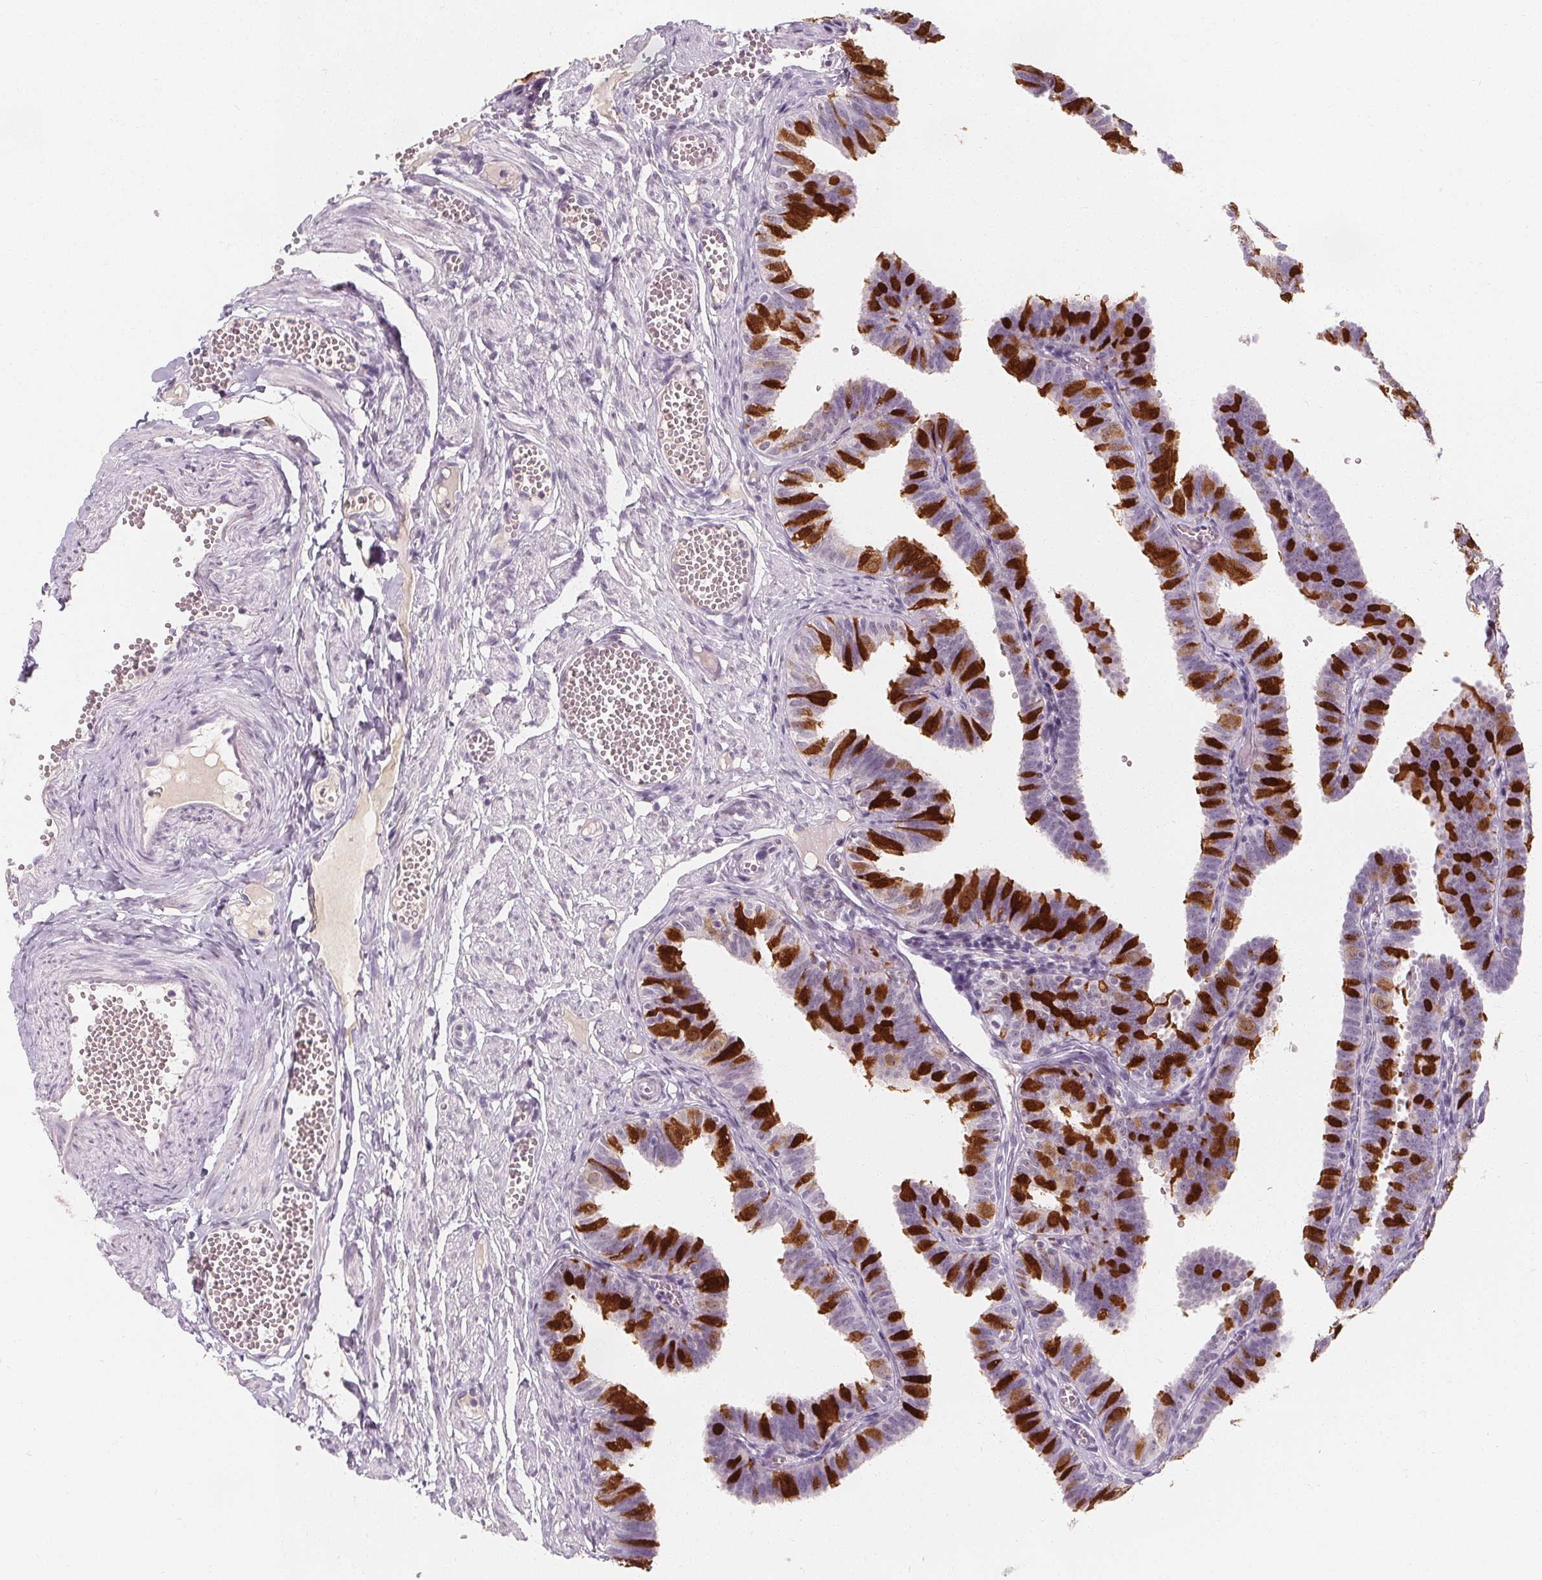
{"staining": {"intensity": "strong", "quantity": "25%-75%", "location": "nuclear"}, "tissue": "fallopian tube", "cell_type": "Glandular cells", "image_type": "normal", "snomed": [{"axis": "morphology", "description": "Normal tissue, NOS"}, {"axis": "topography", "description": "Fallopian tube"}], "caption": "High-magnification brightfield microscopy of normal fallopian tube stained with DAB (3,3'-diaminobenzidine) (brown) and counterstained with hematoxylin (blue). glandular cells exhibit strong nuclear expression is seen in about25%-75% of cells.", "gene": "DBX2", "patient": {"sex": "female", "age": 25}}